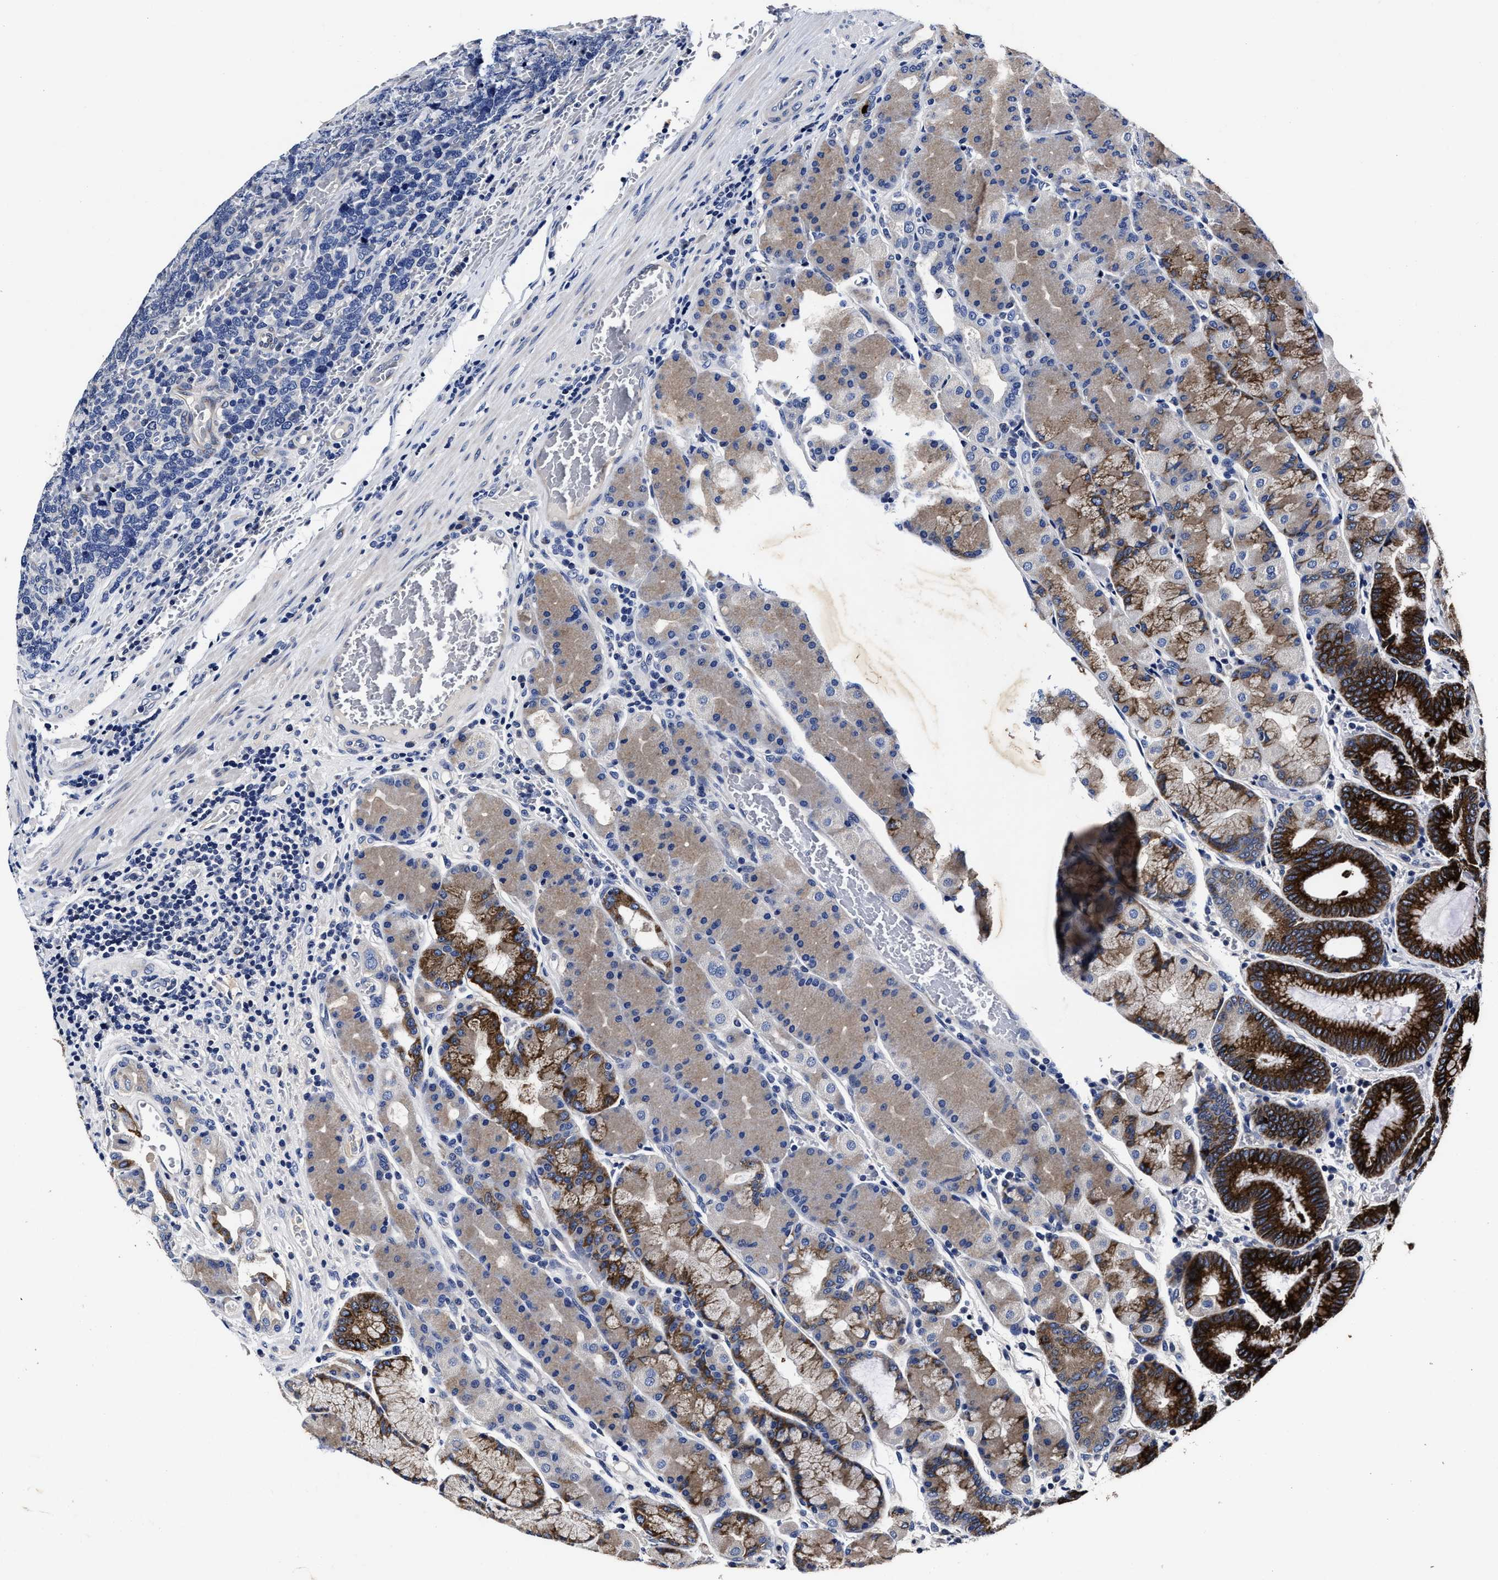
{"staining": {"intensity": "strong", "quantity": "25%-75%", "location": "cytoplasmic/membranous"}, "tissue": "stomach", "cell_type": "Glandular cells", "image_type": "normal", "snomed": [{"axis": "morphology", "description": "Normal tissue, NOS"}, {"axis": "morphology", "description": "Carcinoid, malignant, NOS"}, {"axis": "topography", "description": "Stomach, upper"}], "caption": "A high-resolution histopathology image shows IHC staining of normal stomach, which exhibits strong cytoplasmic/membranous expression in approximately 25%-75% of glandular cells. (brown staining indicates protein expression, while blue staining denotes nuclei).", "gene": "OLFML2A", "patient": {"sex": "male", "age": 39}}